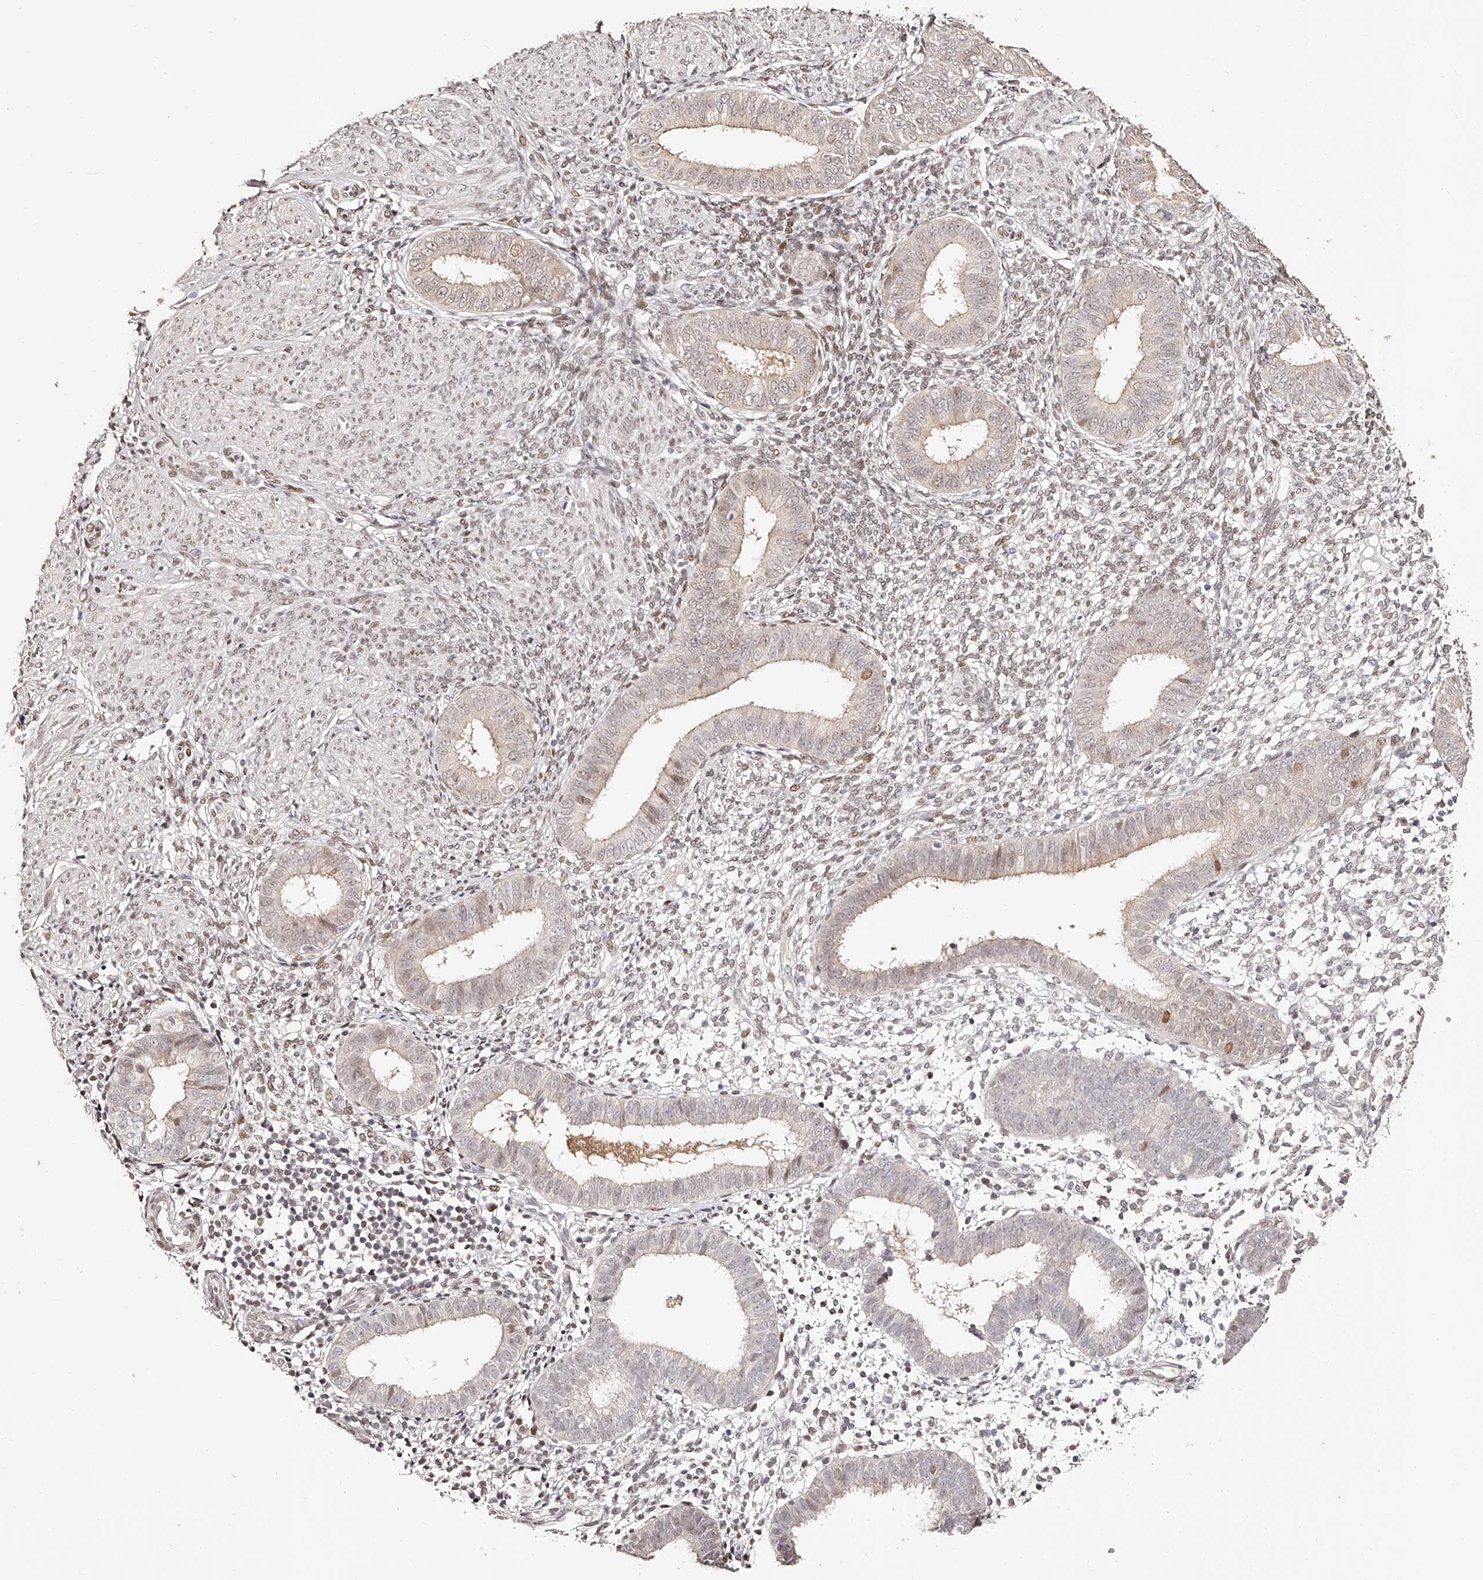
{"staining": {"intensity": "moderate", "quantity": "<25%", "location": "nuclear"}, "tissue": "endometrium", "cell_type": "Cells in endometrial stroma", "image_type": "normal", "snomed": [{"axis": "morphology", "description": "Normal tissue, NOS"}, {"axis": "topography", "description": "Uterus"}, {"axis": "topography", "description": "Endometrium"}], "caption": "Protein analysis of unremarkable endometrium reveals moderate nuclear expression in about <25% of cells in endometrial stroma. The protein of interest is stained brown, and the nuclei are stained in blue (DAB IHC with brightfield microscopy, high magnification).", "gene": "USF3", "patient": {"sex": "female", "age": 48}}